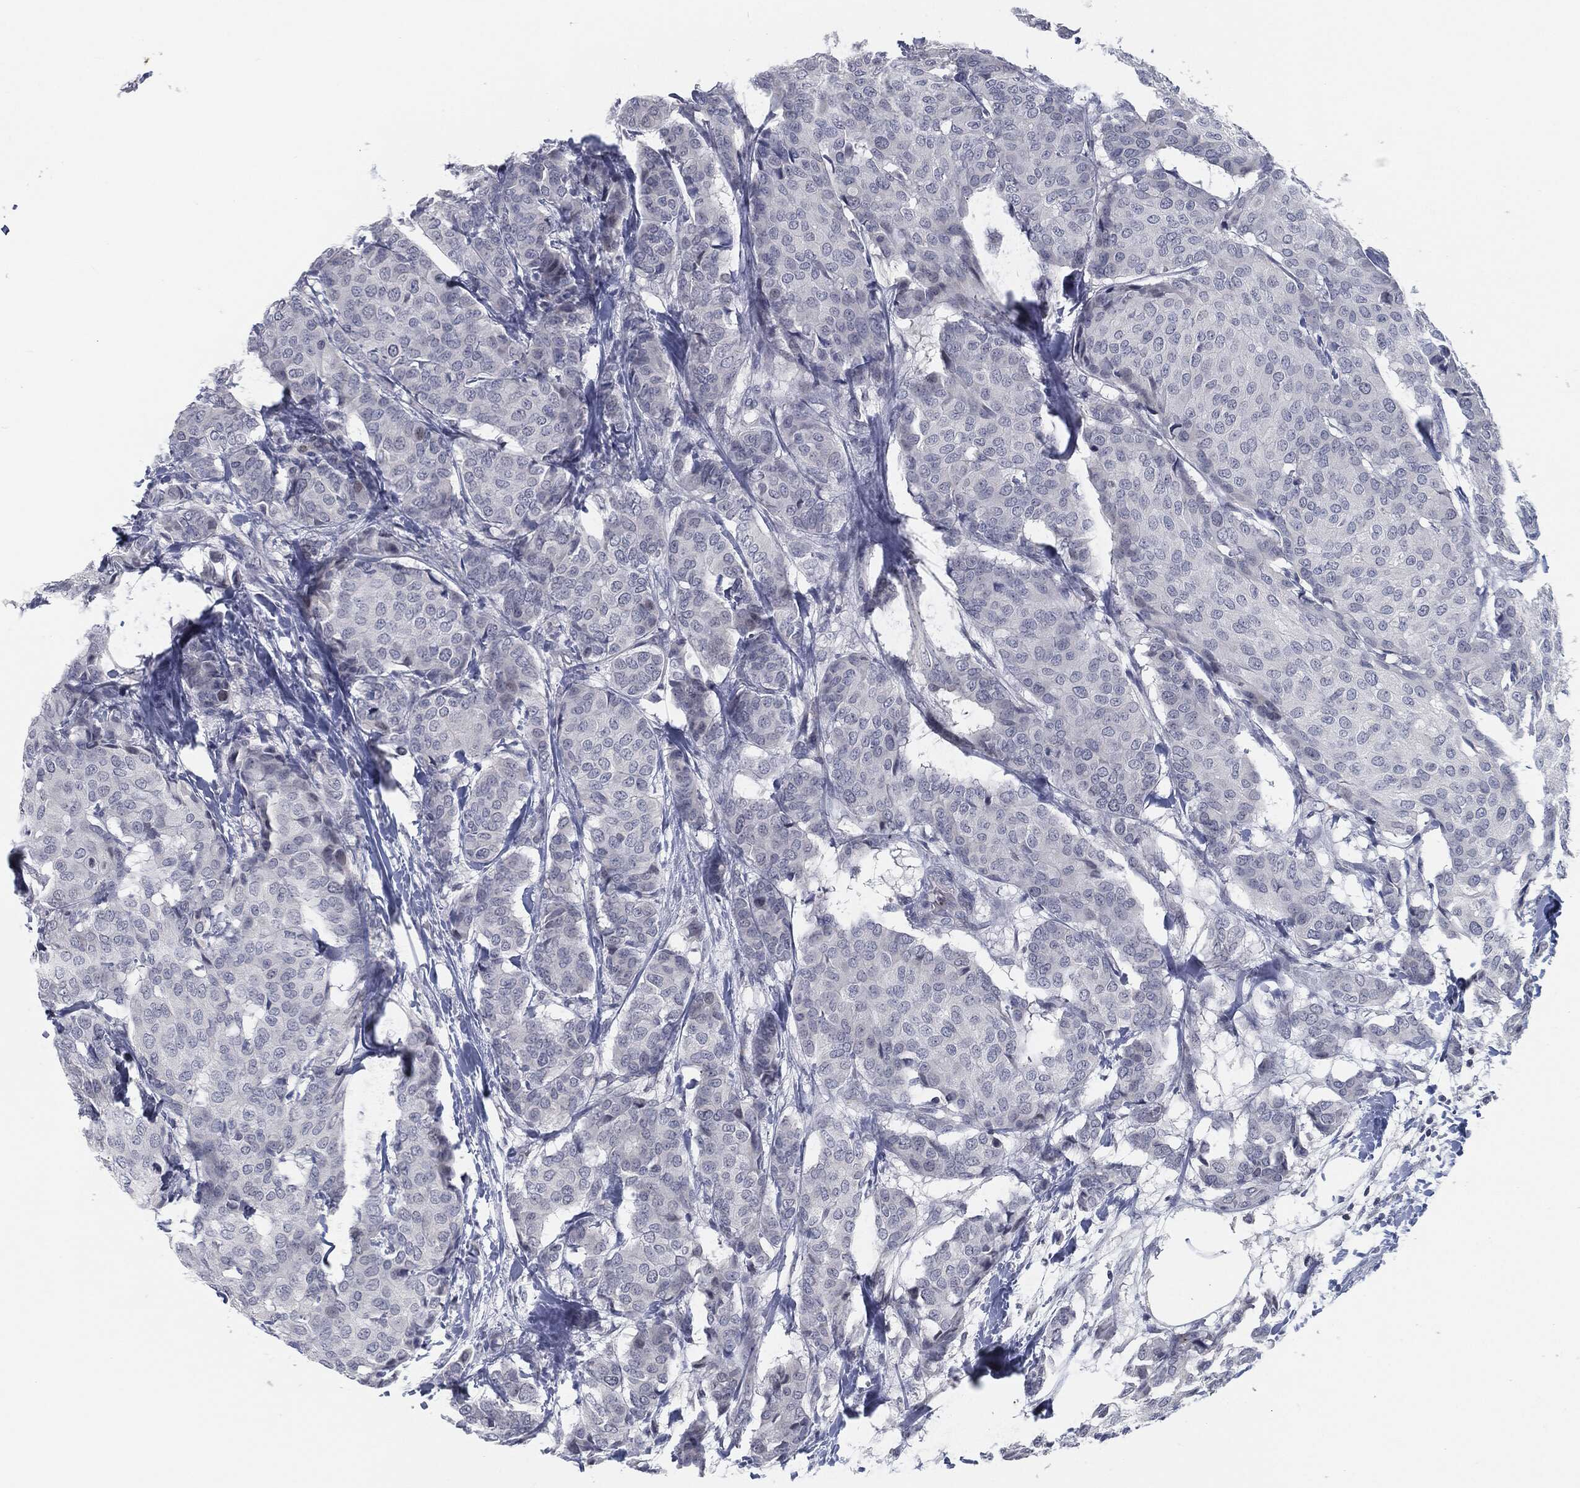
{"staining": {"intensity": "negative", "quantity": "none", "location": "none"}, "tissue": "breast cancer", "cell_type": "Tumor cells", "image_type": "cancer", "snomed": [{"axis": "morphology", "description": "Duct carcinoma"}, {"axis": "topography", "description": "Breast"}], "caption": "Intraductal carcinoma (breast) was stained to show a protein in brown. There is no significant staining in tumor cells.", "gene": "PROM1", "patient": {"sex": "female", "age": 75}}